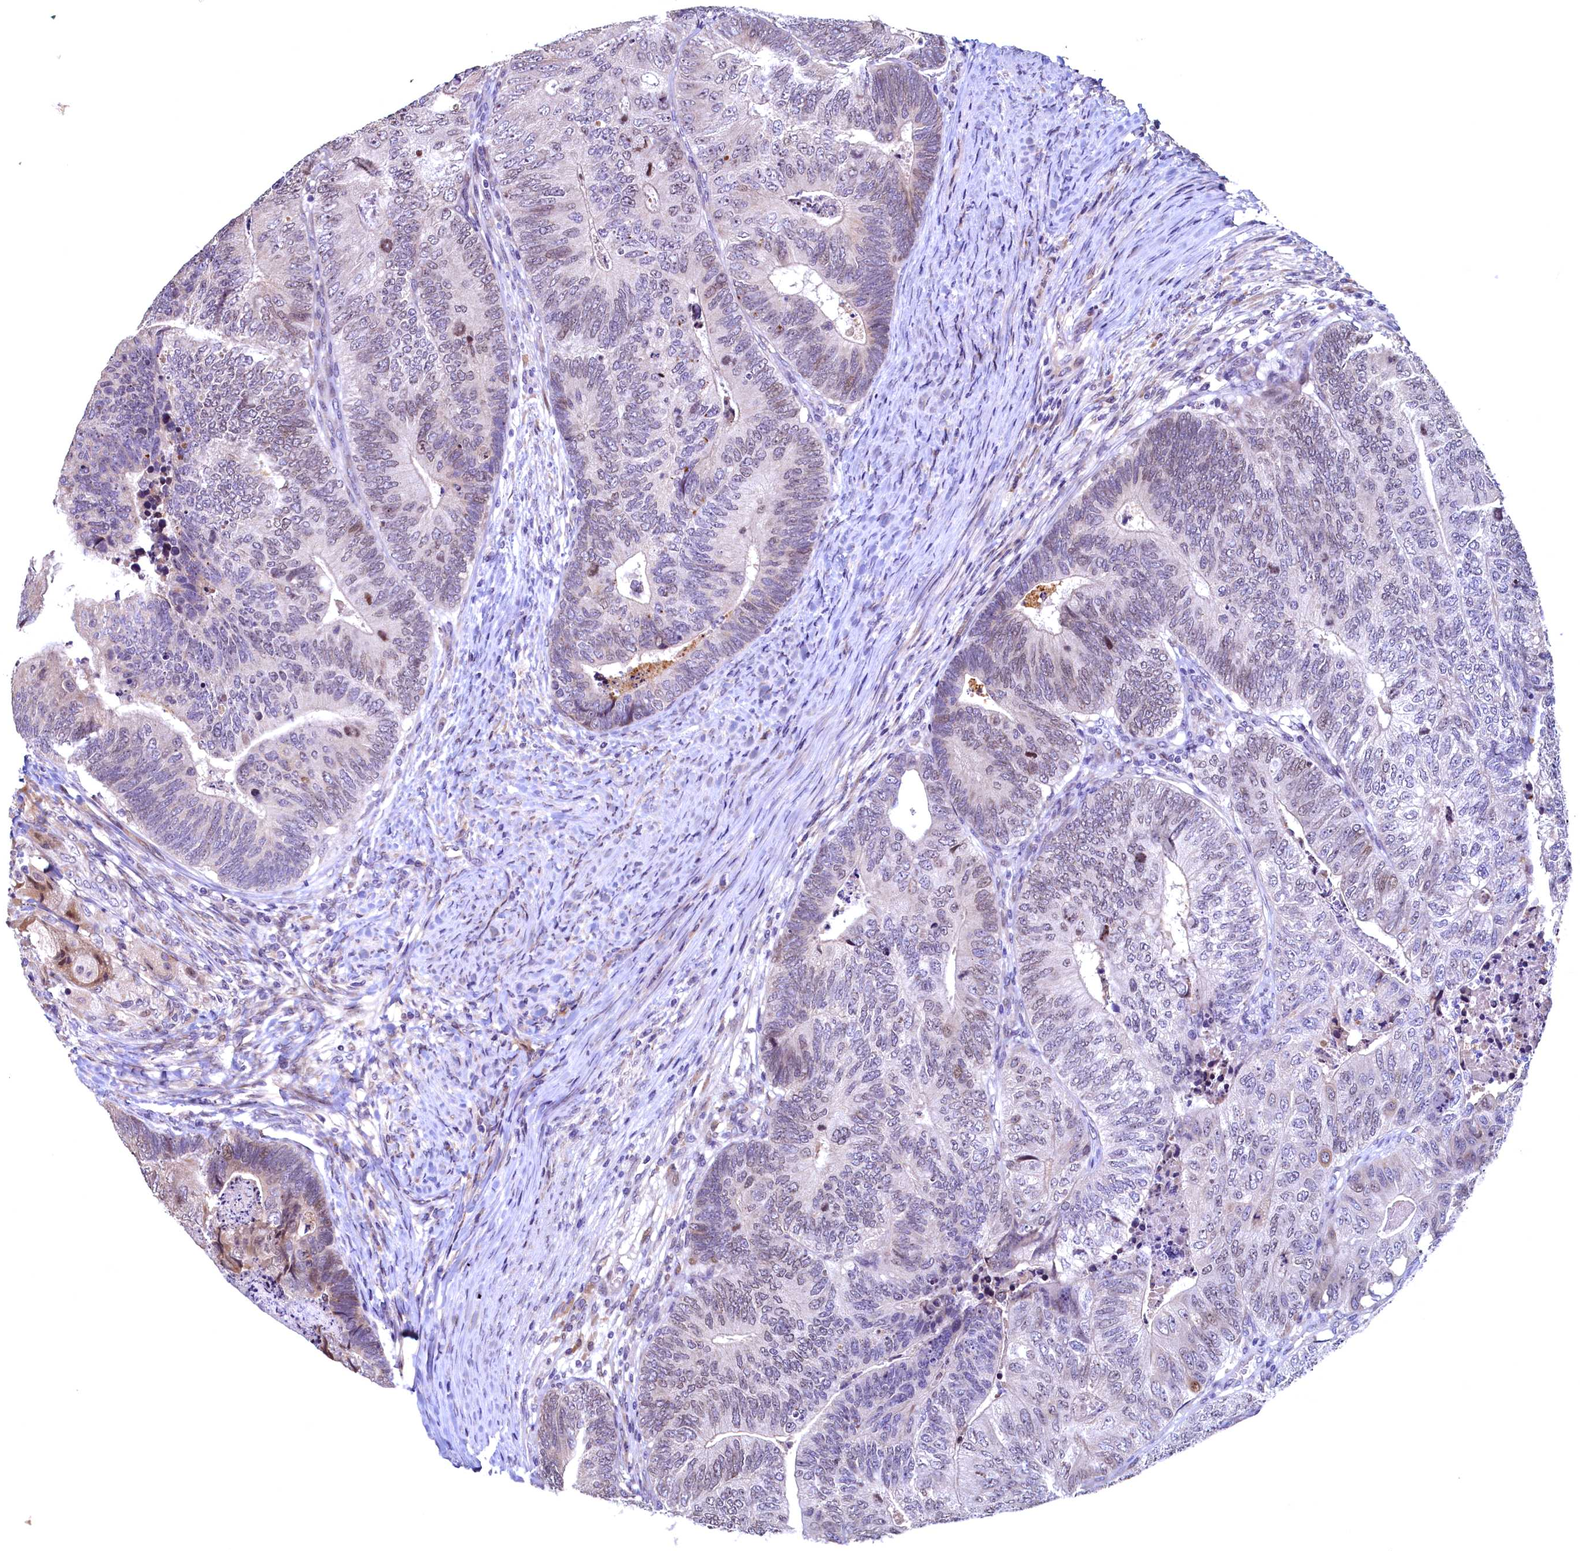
{"staining": {"intensity": "weak", "quantity": "25%-75%", "location": "cytoplasmic/membranous,nuclear"}, "tissue": "colorectal cancer", "cell_type": "Tumor cells", "image_type": "cancer", "snomed": [{"axis": "morphology", "description": "Adenocarcinoma, NOS"}, {"axis": "topography", "description": "Colon"}], "caption": "Human colorectal cancer (adenocarcinoma) stained for a protein (brown) displays weak cytoplasmic/membranous and nuclear positive expression in about 25%-75% of tumor cells.", "gene": "LATS2", "patient": {"sex": "female", "age": 67}}